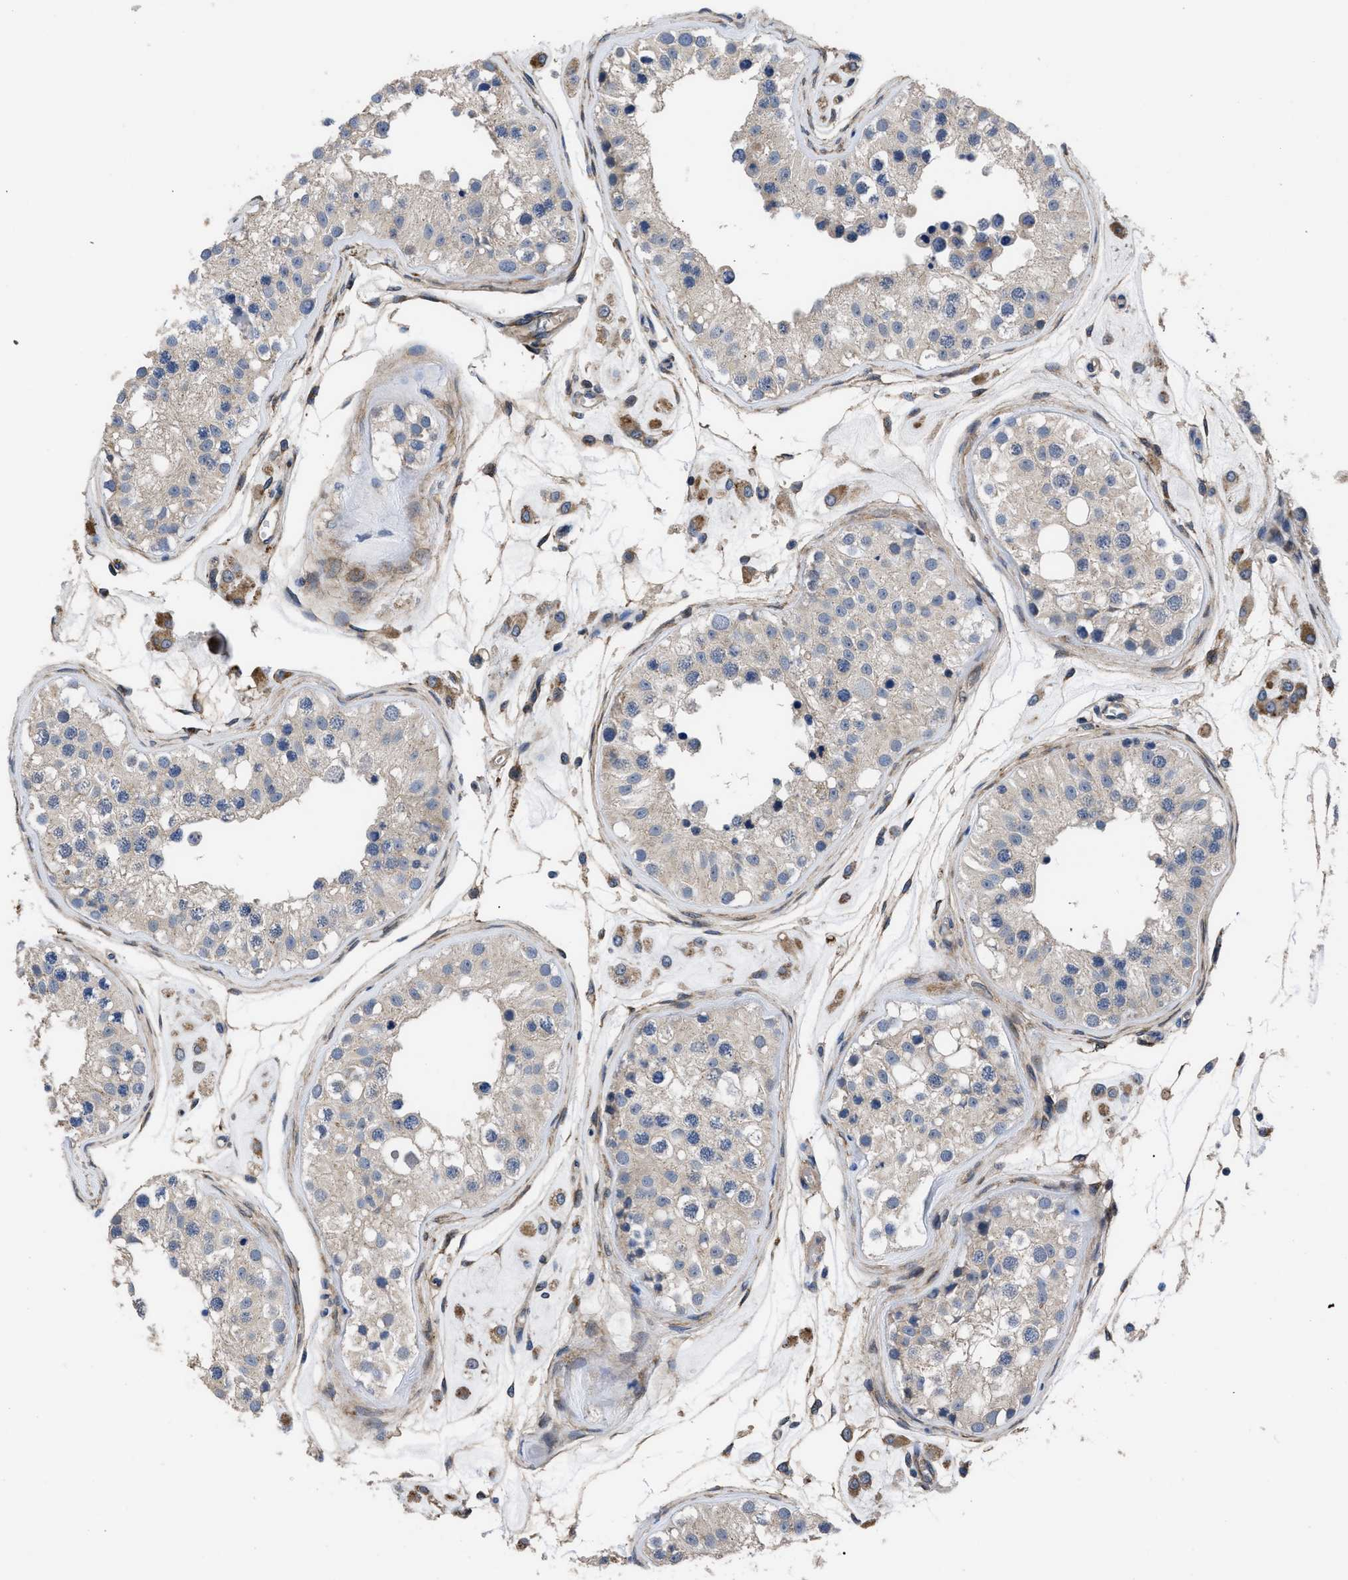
{"staining": {"intensity": "weak", "quantity": "<25%", "location": "cytoplasmic/membranous"}, "tissue": "testis", "cell_type": "Cells in seminiferous ducts", "image_type": "normal", "snomed": [{"axis": "morphology", "description": "Normal tissue, NOS"}, {"axis": "morphology", "description": "Adenocarcinoma, metastatic, NOS"}, {"axis": "topography", "description": "Testis"}], "caption": "Immunohistochemistry (IHC) of normal human testis shows no staining in cells in seminiferous ducts.", "gene": "SQLE", "patient": {"sex": "male", "age": 26}}